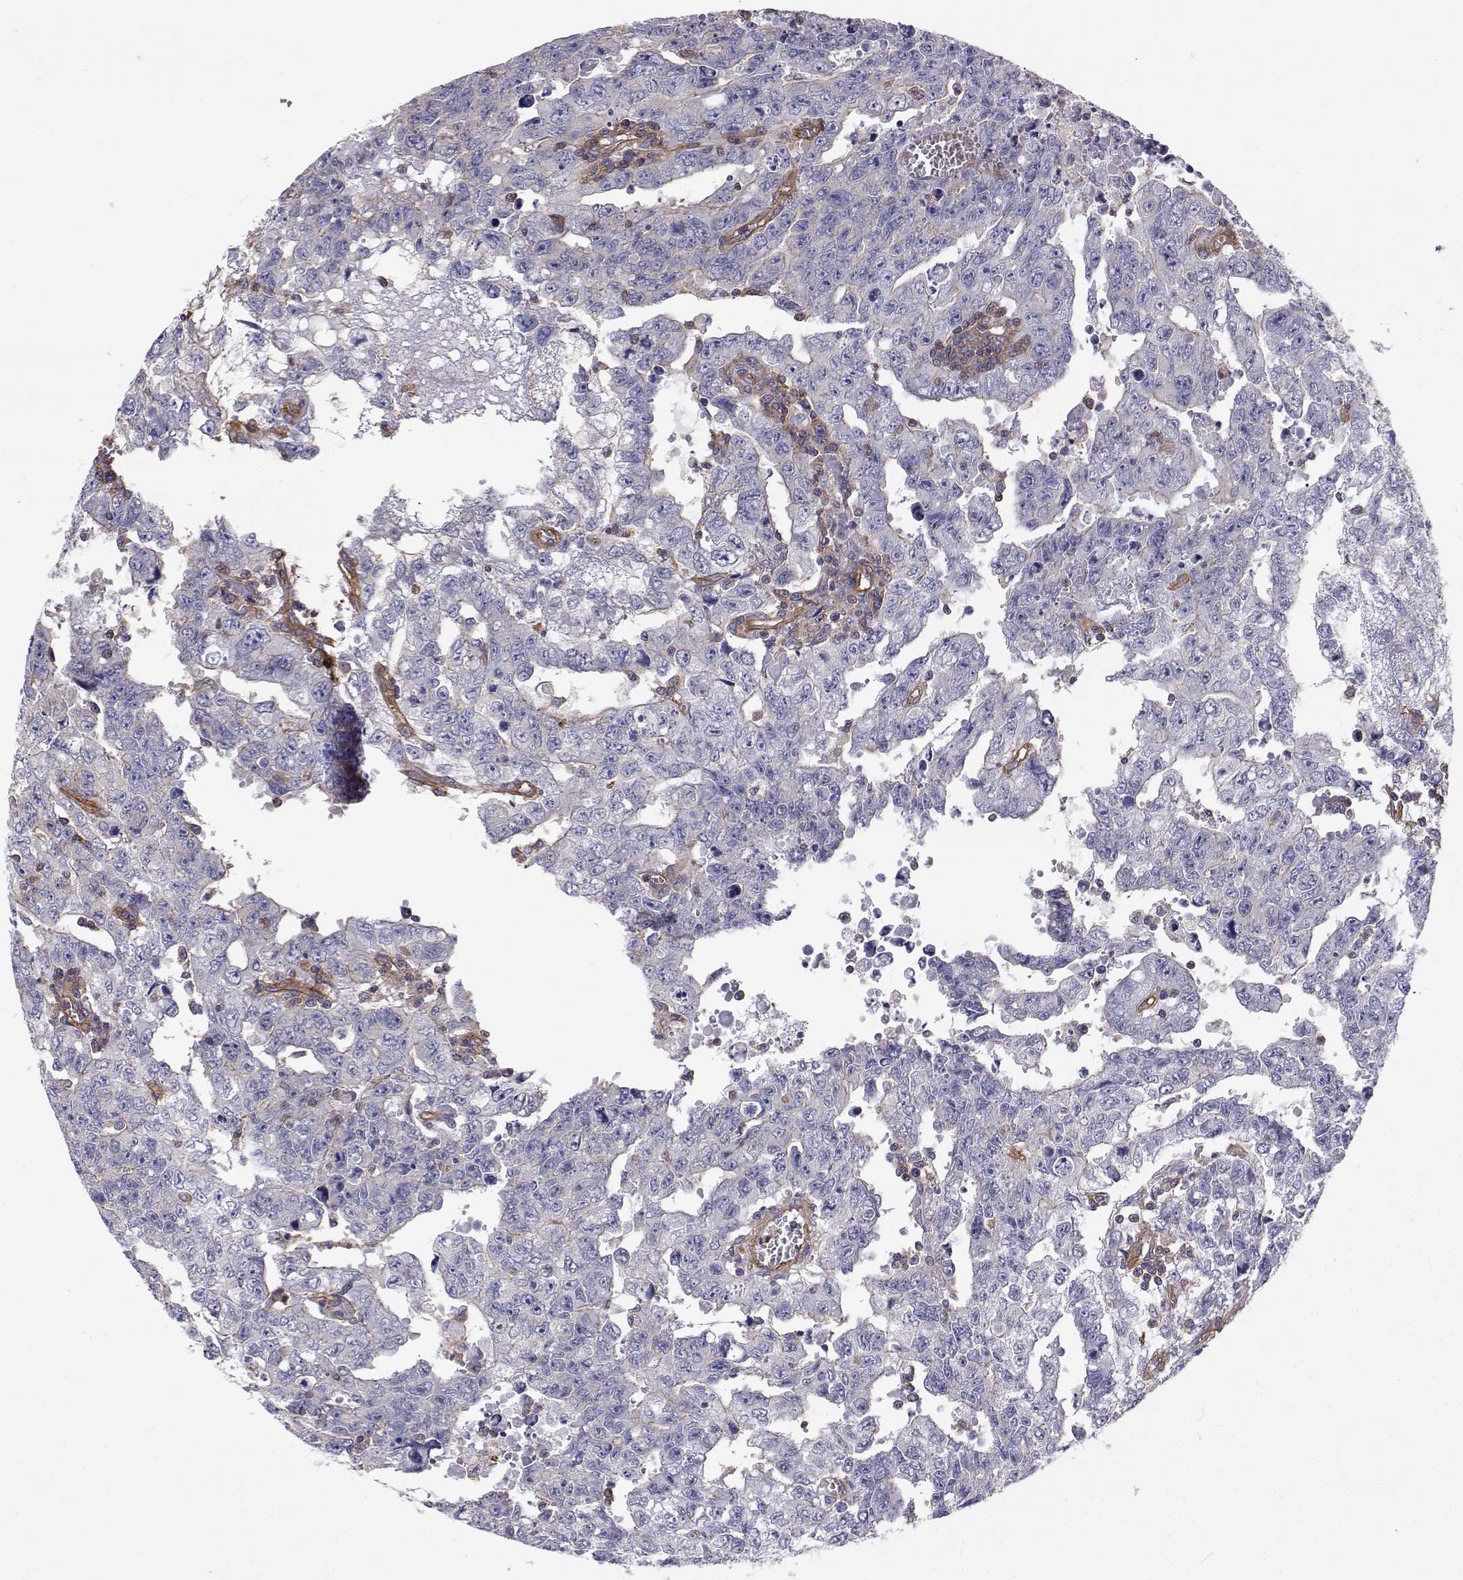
{"staining": {"intensity": "negative", "quantity": "none", "location": "none"}, "tissue": "testis cancer", "cell_type": "Tumor cells", "image_type": "cancer", "snomed": [{"axis": "morphology", "description": "Carcinoma, Embryonal, NOS"}, {"axis": "topography", "description": "Testis"}], "caption": "This is a image of immunohistochemistry (IHC) staining of testis embryonal carcinoma, which shows no expression in tumor cells.", "gene": "MYH9", "patient": {"sex": "male", "age": 24}}